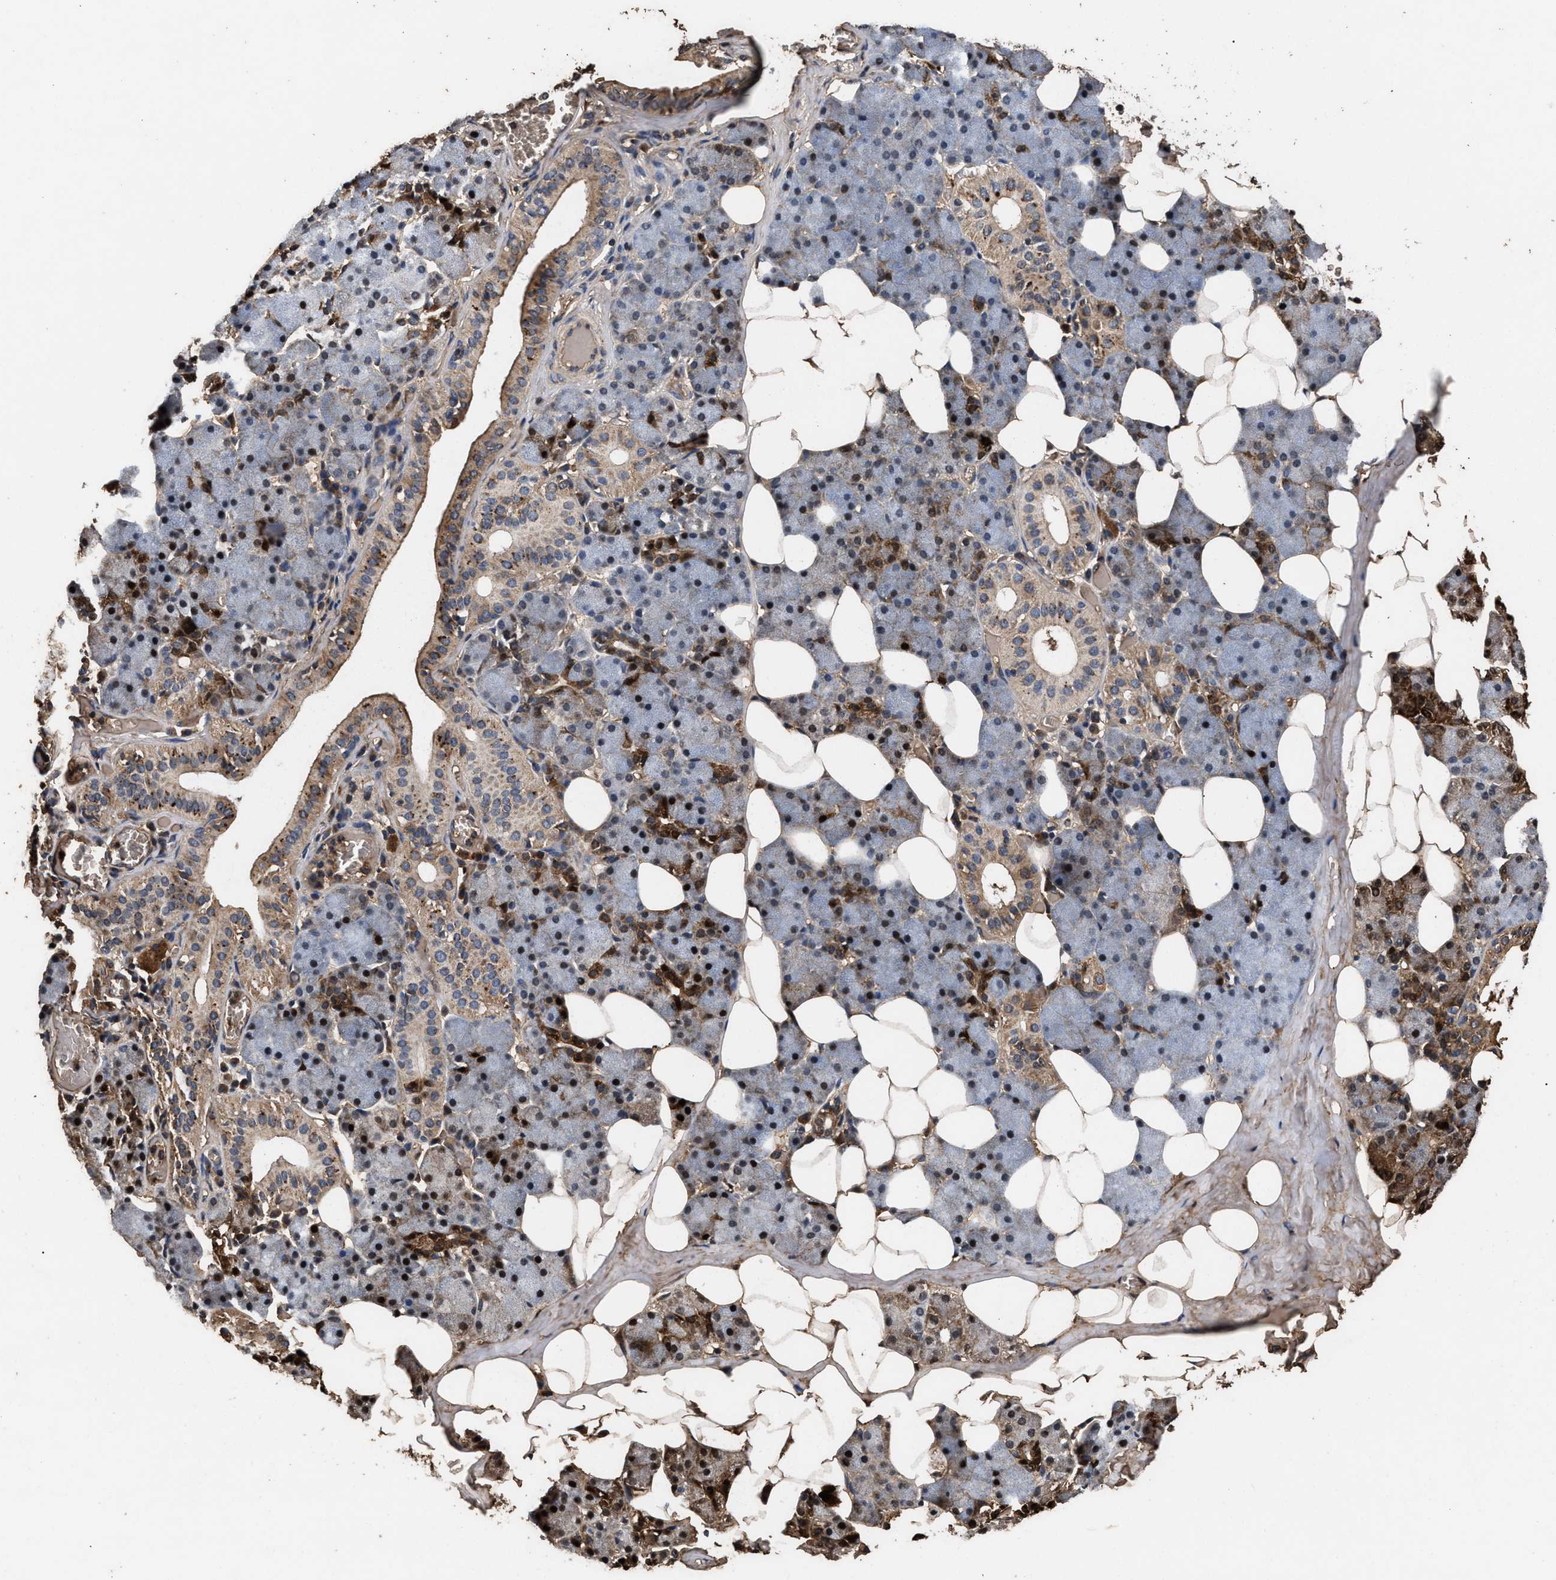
{"staining": {"intensity": "moderate", "quantity": "25%-75%", "location": "cytoplasmic/membranous"}, "tissue": "salivary gland", "cell_type": "Glandular cells", "image_type": "normal", "snomed": [{"axis": "morphology", "description": "Normal tissue, NOS"}, {"axis": "topography", "description": "Salivary gland"}], "caption": "An image of salivary gland stained for a protein exhibits moderate cytoplasmic/membranous brown staining in glandular cells. The protein is shown in brown color, while the nuclei are stained blue.", "gene": "ENSG00000286112", "patient": {"sex": "female", "age": 33}}